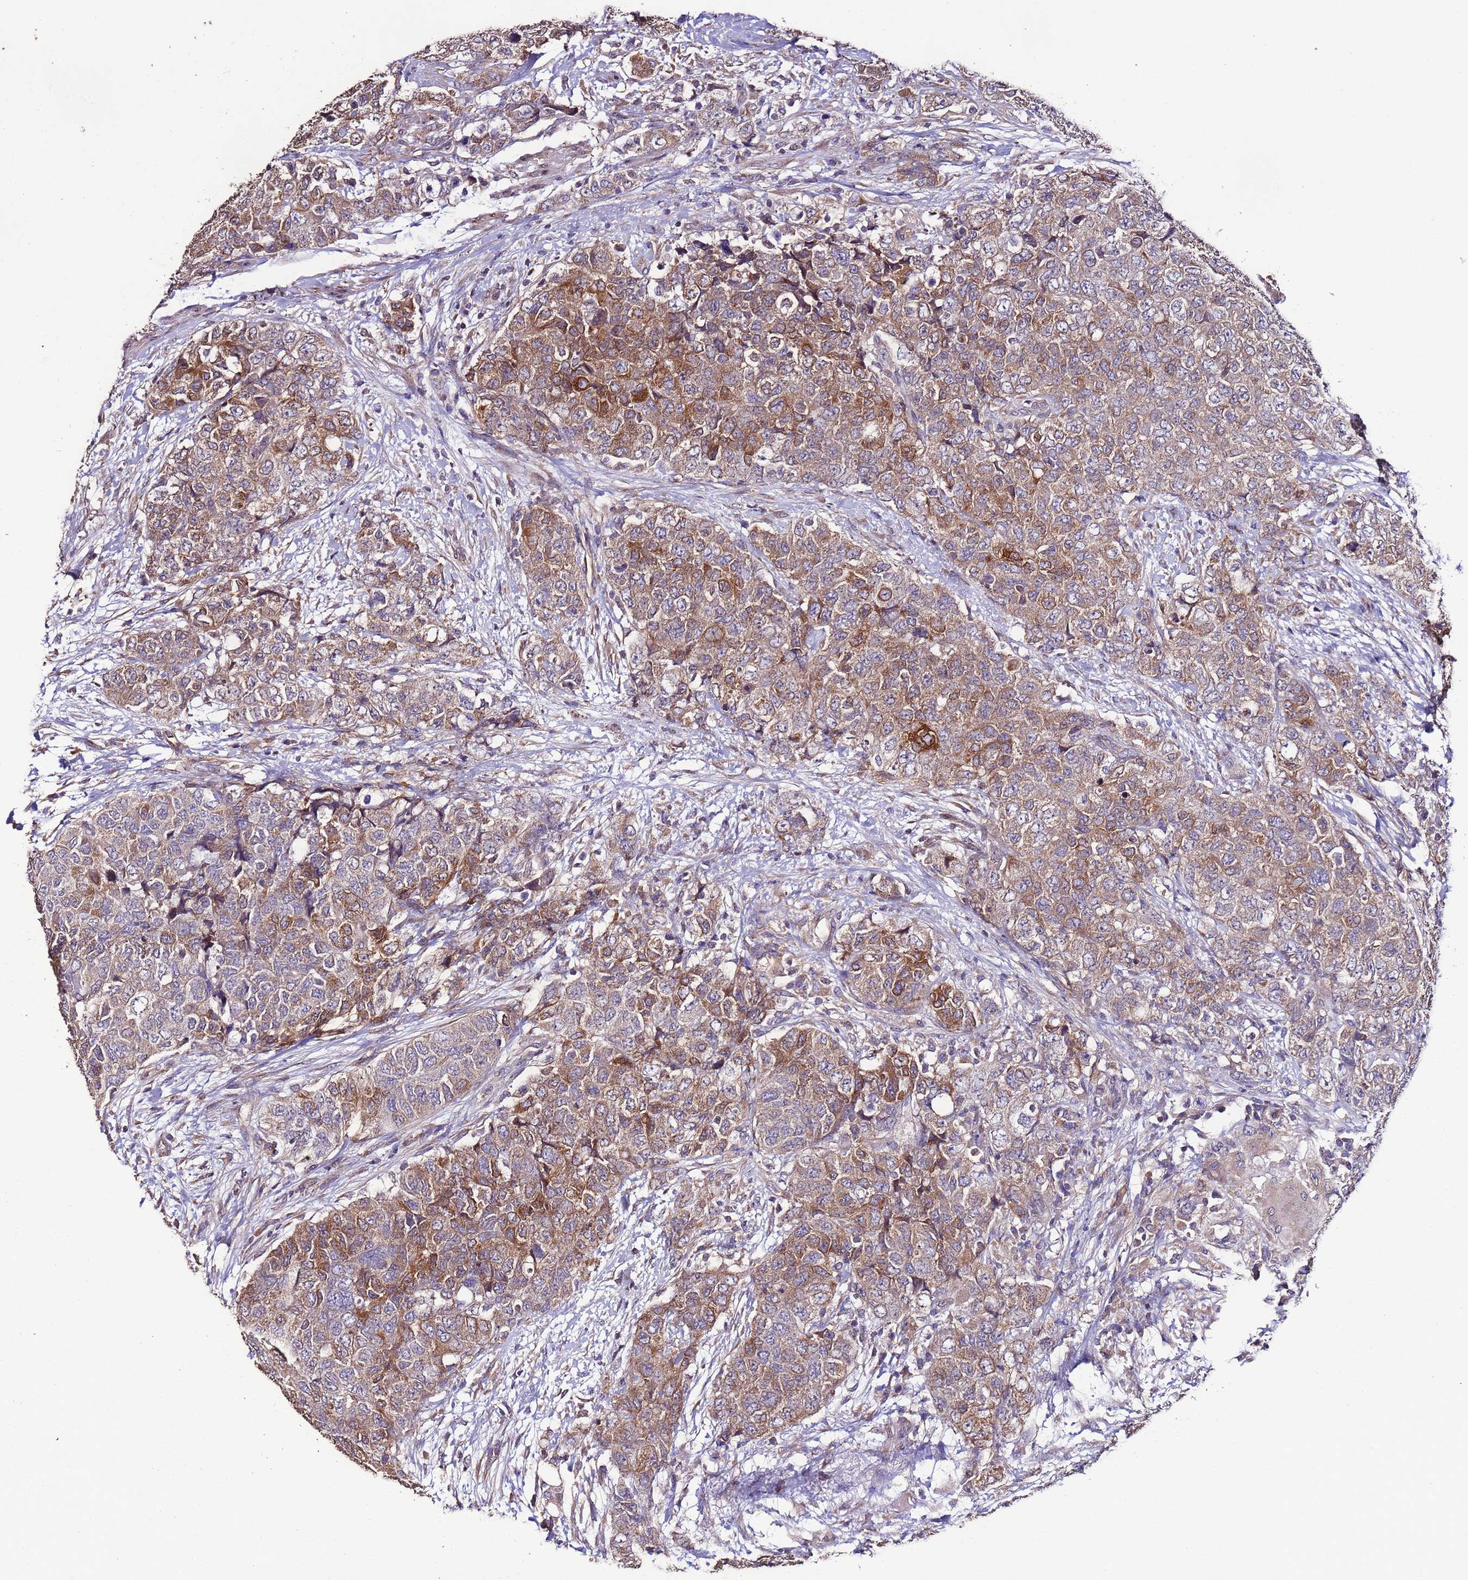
{"staining": {"intensity": "moderate", "quantity": ">75%", "location": "cytoplasmic/membranous"}, "tissue": "urothelial cancer", "cell_type": "Tumor cells", "image_type": "cancer", "snomed": [{"axis": "morphology", "description": "Urothelial carcinoma, High grade"}, {"axis": "topography", "description": "Urinary bladder"}], "caption": "Protein expression analysis of human urothelial carcinoma (high-grade) reveals moderate cytoplasmic/membranous positivity in about >75% of tumor cells.", "gene": "SLC41A3", "patient": {"sex": "female", "age": 78}}